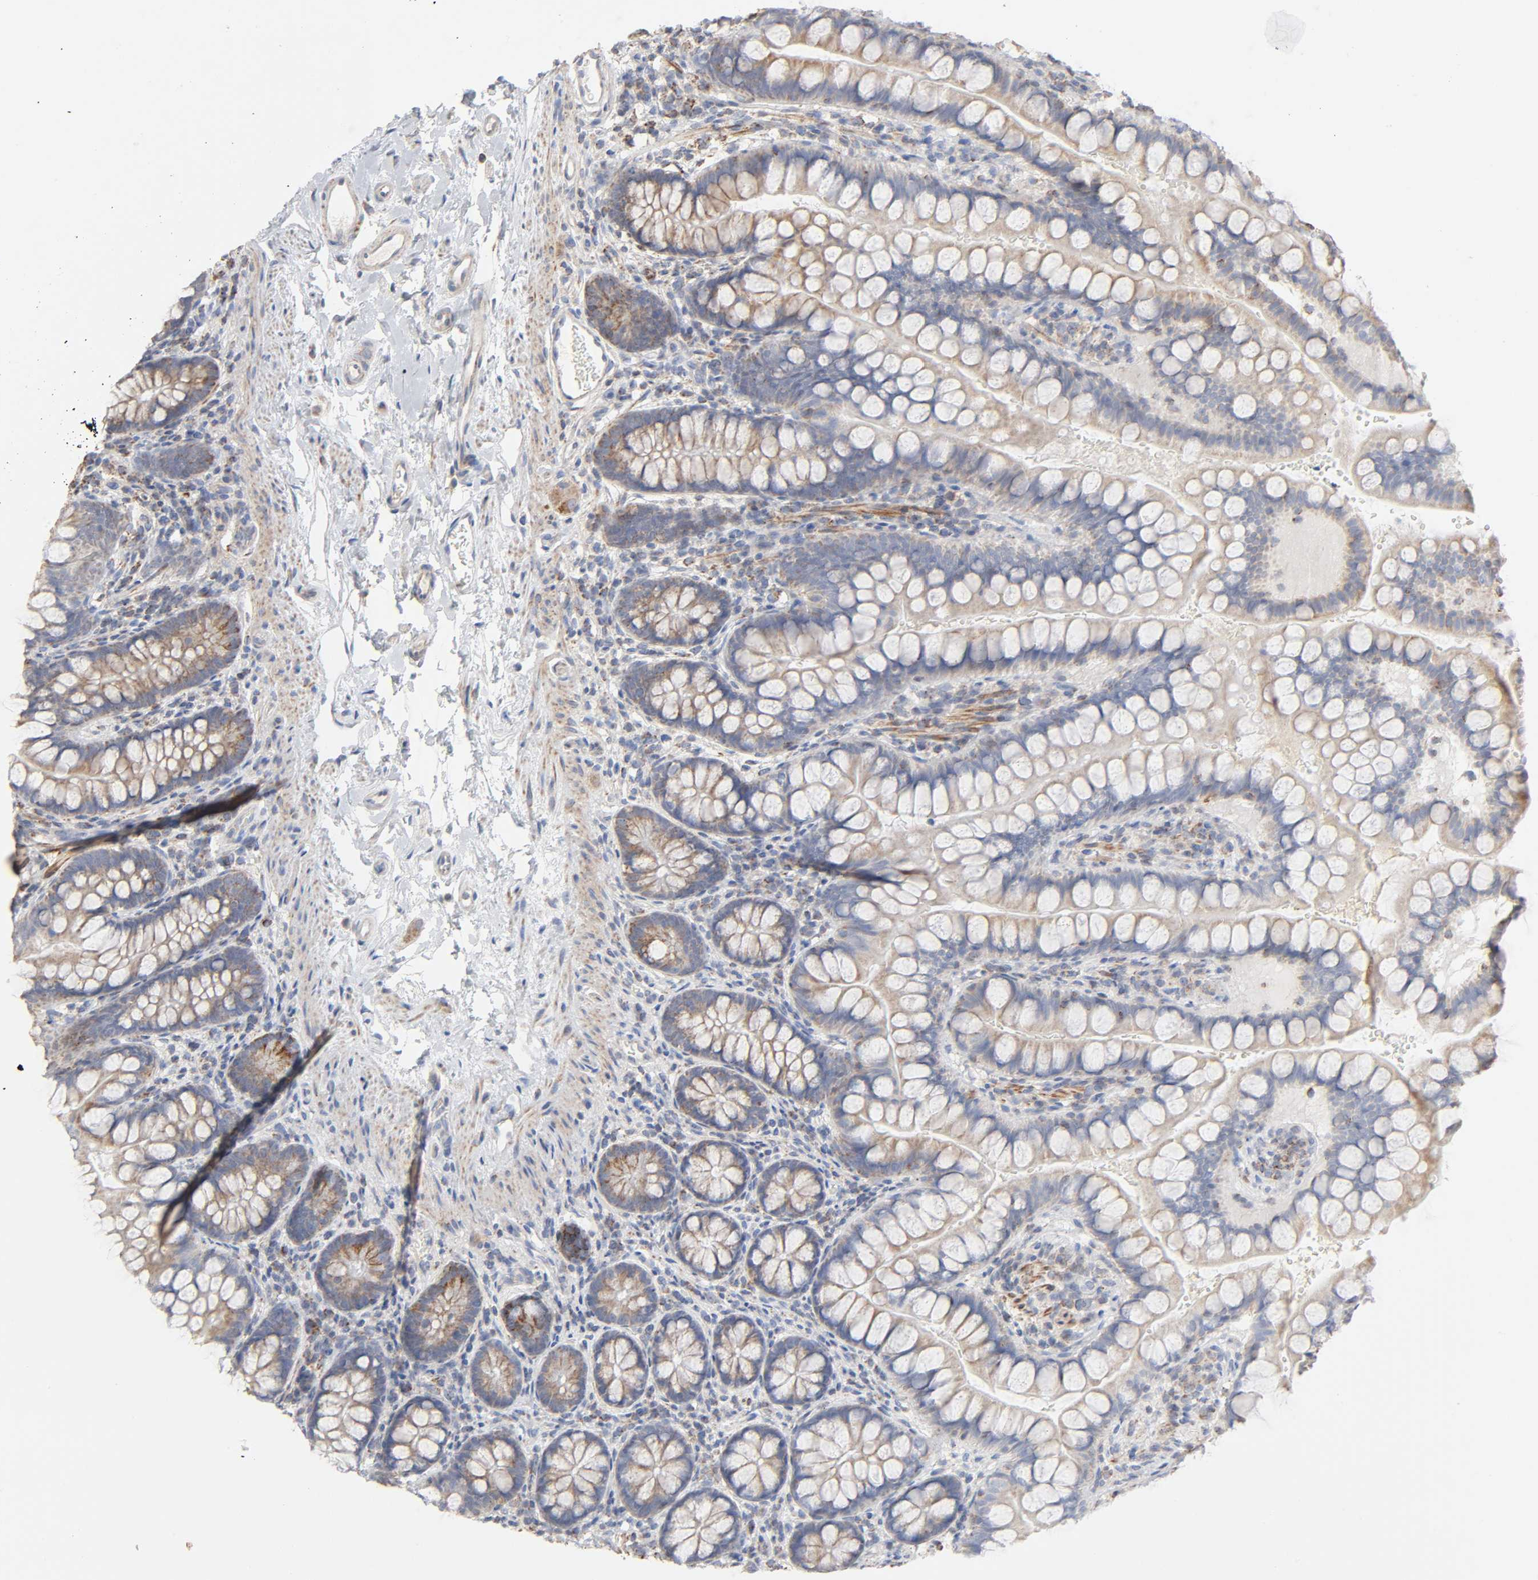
{"staining": {"intensity": "moderate", "quantity": ">75%", "location": "cytoplasmic/membranous"}, "tissue": "small intestine", "cell_type": "Glandular cells", "image_type": "normal", "snomed": [{"axis": "morphology", "description": "Normal tissue, NOS"}, {"axis": "topography", "description": "Small intestine"}], "caption": "Small intestine stained for a protein (brown) reveals moderate cytoplasmic/membranous positive staining in approximately >75% of glandular cells.", "gene": "SYT16", "patient": {"sex": "female", "age": 58}}